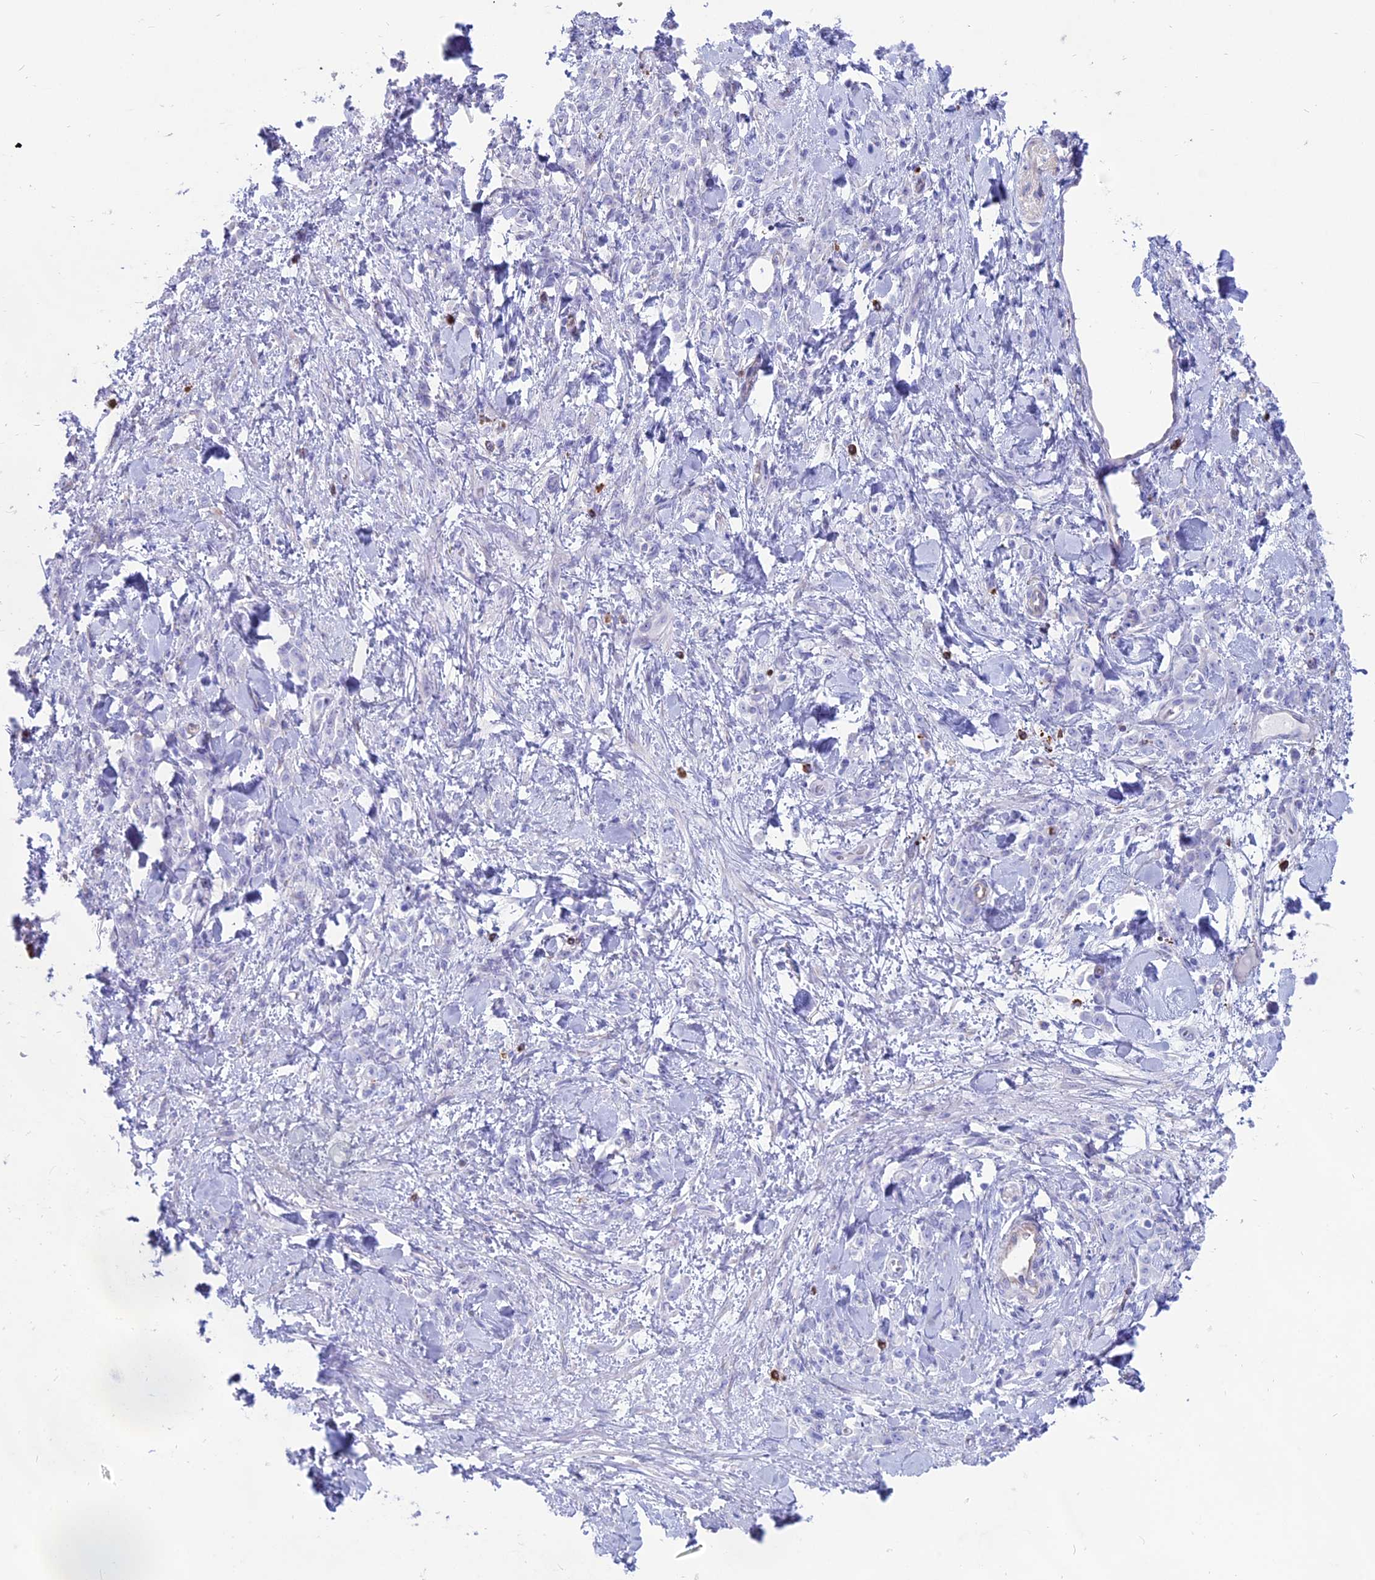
{"staining": {"intensity": "negative", "quantity": "none", "location": "none"}, "tissue": "stomach cancer", "cell_type": "Tumor cells", "image_type": "cancer", "snomed": [{"axis": "morphology", "description": "Normal tissue, NOS"}, {"axis": "morphology", "description": "Adenocarcinoma, NOS"}, {"axis": "topography", "description": "Stomach"}], "caption": "DAB immunohistochemical staining of human adenocarcinoma (stomach) reveals no significant positivity in tumor cells.", "gene": "OR2AE1", "patient": {"sex": "male", "age": 82}}